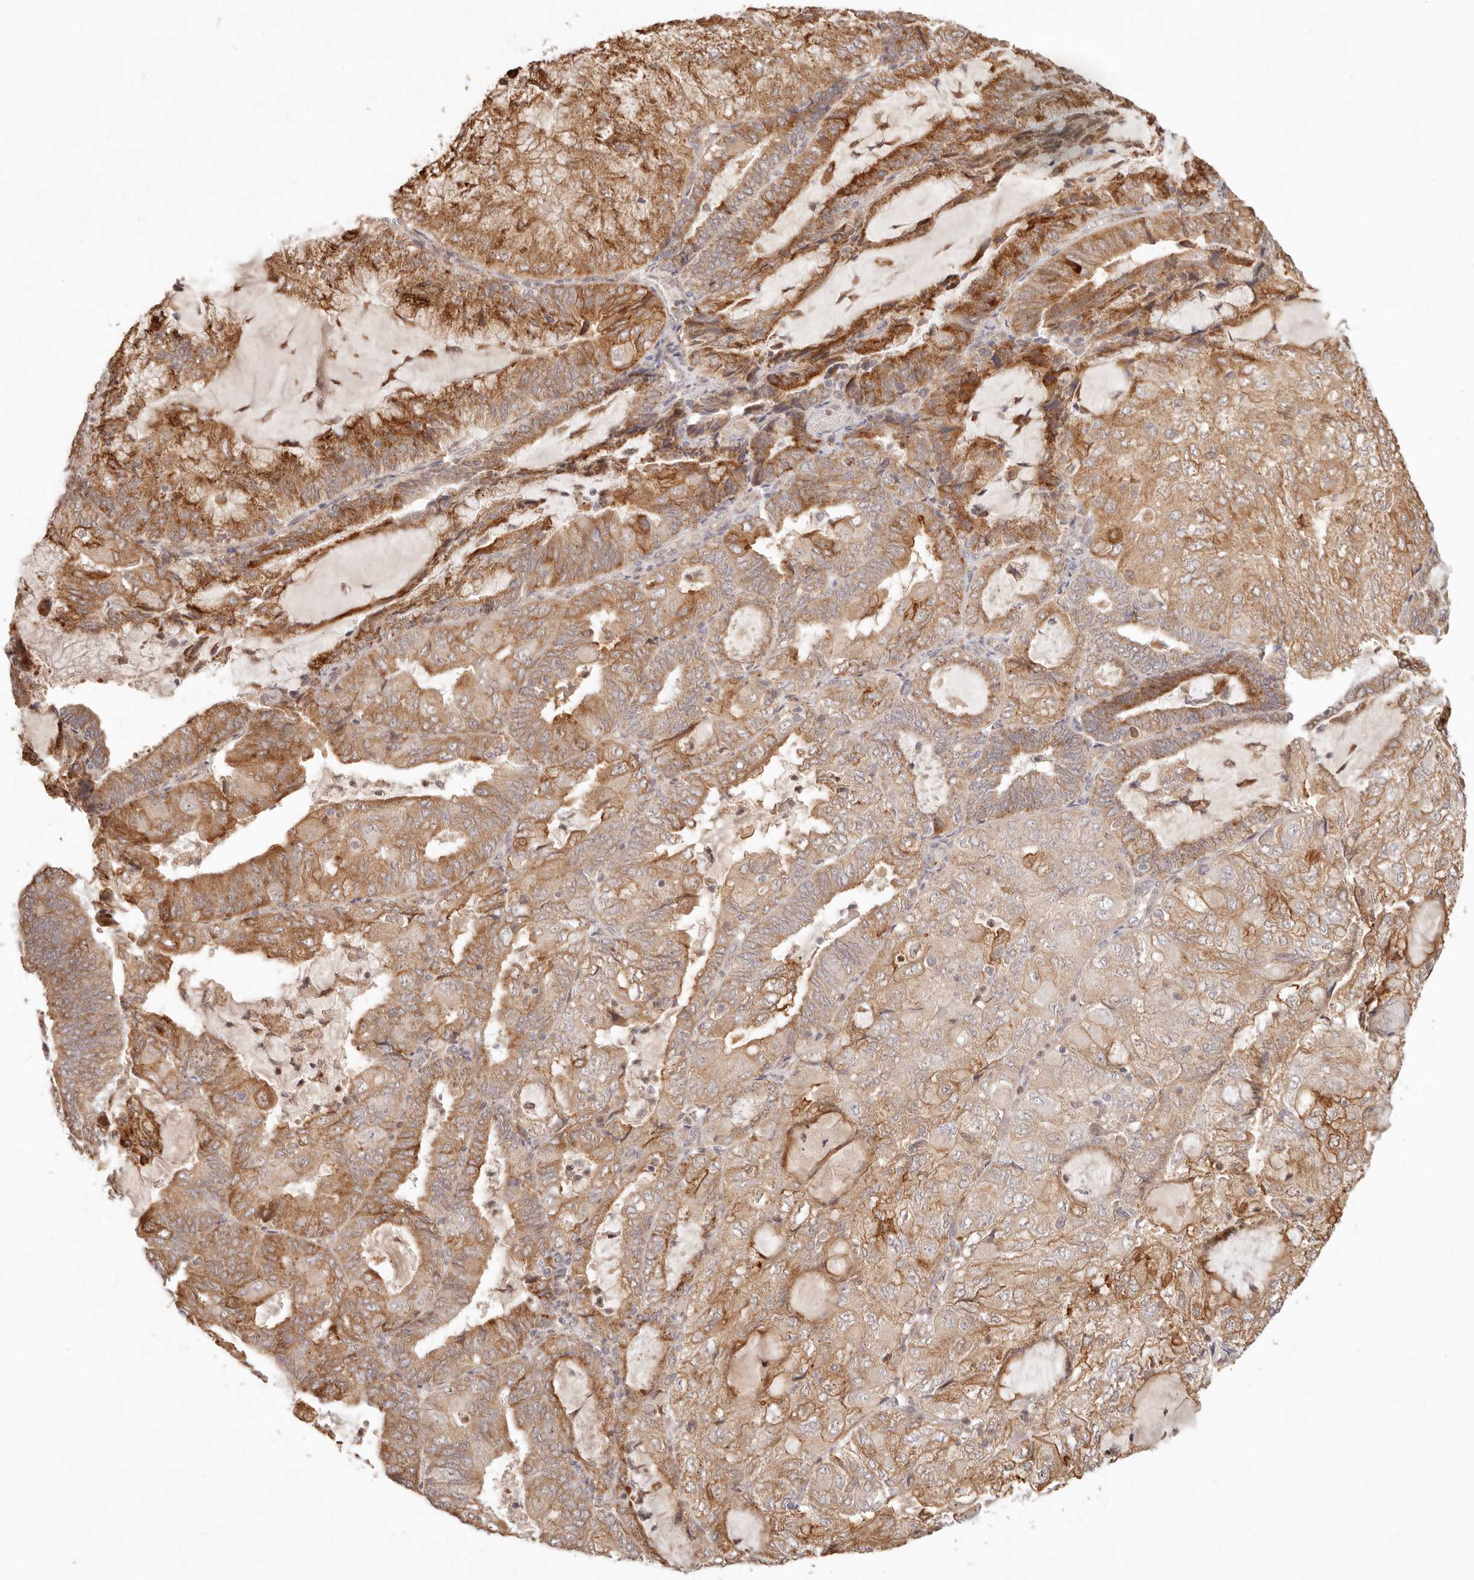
{"staining": {"intensity": "strong", "quantity": ">75%", "location": "cytoplasmic/membranous"}, "tissue": "endometrial cancer", "cell_type": "Tumor cells", "image_type": "cancer", "snomed": [{"axis": "morphology", "description": "Adenocarcinoma, NOS"}, {"axis": "topography", "description": "Endometrium"}], "caption": "A high-resolution histopathology image shows IHC staining of endometrial cancer, which shows strong cytoplasmic/membranous positivity in about >75% of tumor cells.", "gene": "C1orf127", "patient": {"sex": "female", "age": 81}}